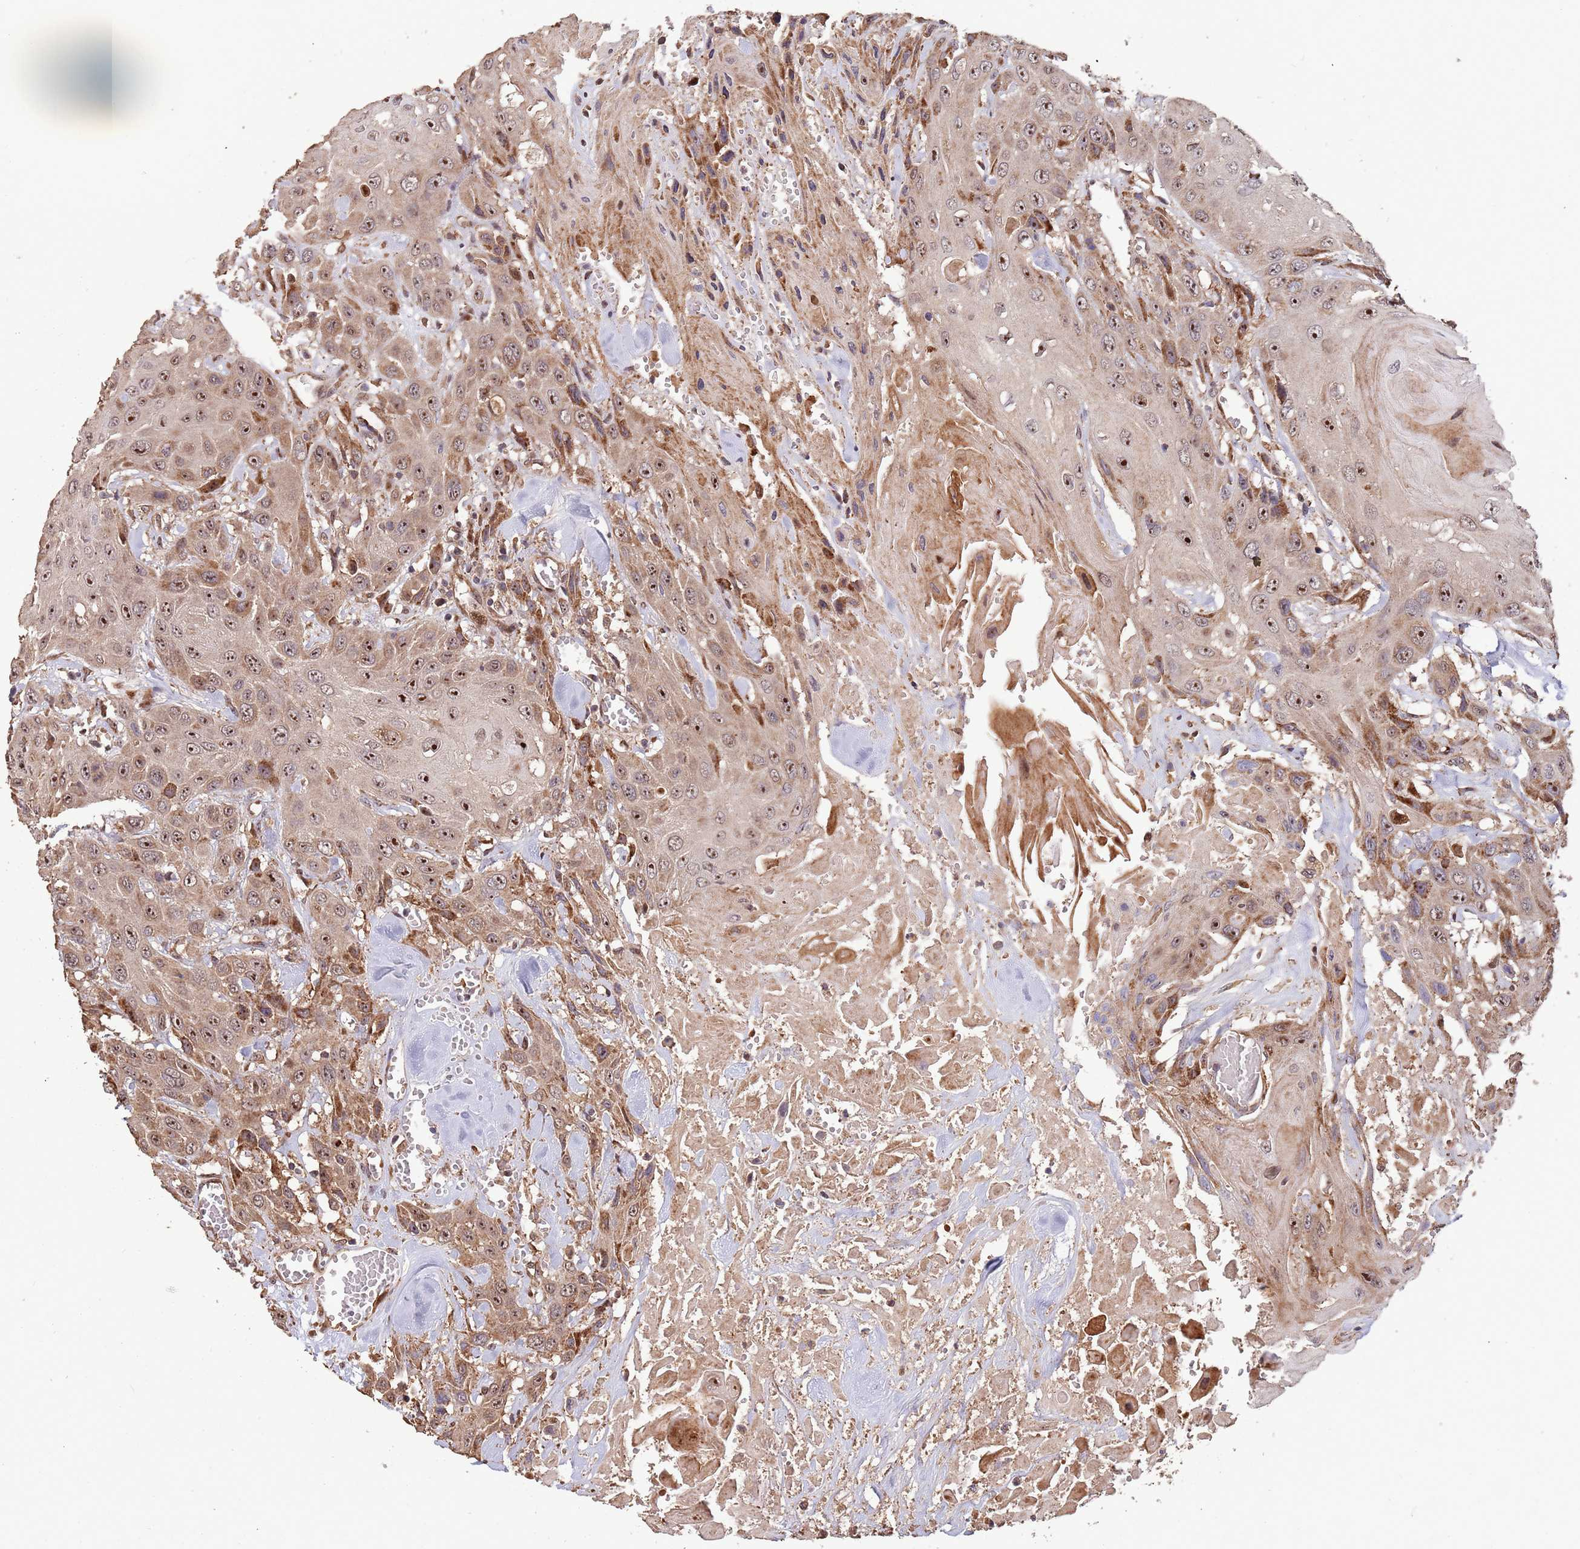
{"staining": {"intensity": "strong", "quantity": ">75%", "location": "nuclear"}, "tissue": "head and neck cancer", "cell_type": "Tumor cells", "image_type": "cancer", "snomed": [{"axis": "morphology", "description": "Squamous cell carcinoma, NOS"}, {"axis": "topography", "description": "Head-Neck"}], "caption": "Protein analysis of head and neck cancer (squamous cell carcinoma) tissue exhibits strong nuclear positivity in about >75% of tumor cells.", "gene": "ZNF428", "patient": {"sex": "male", "age": 81}}